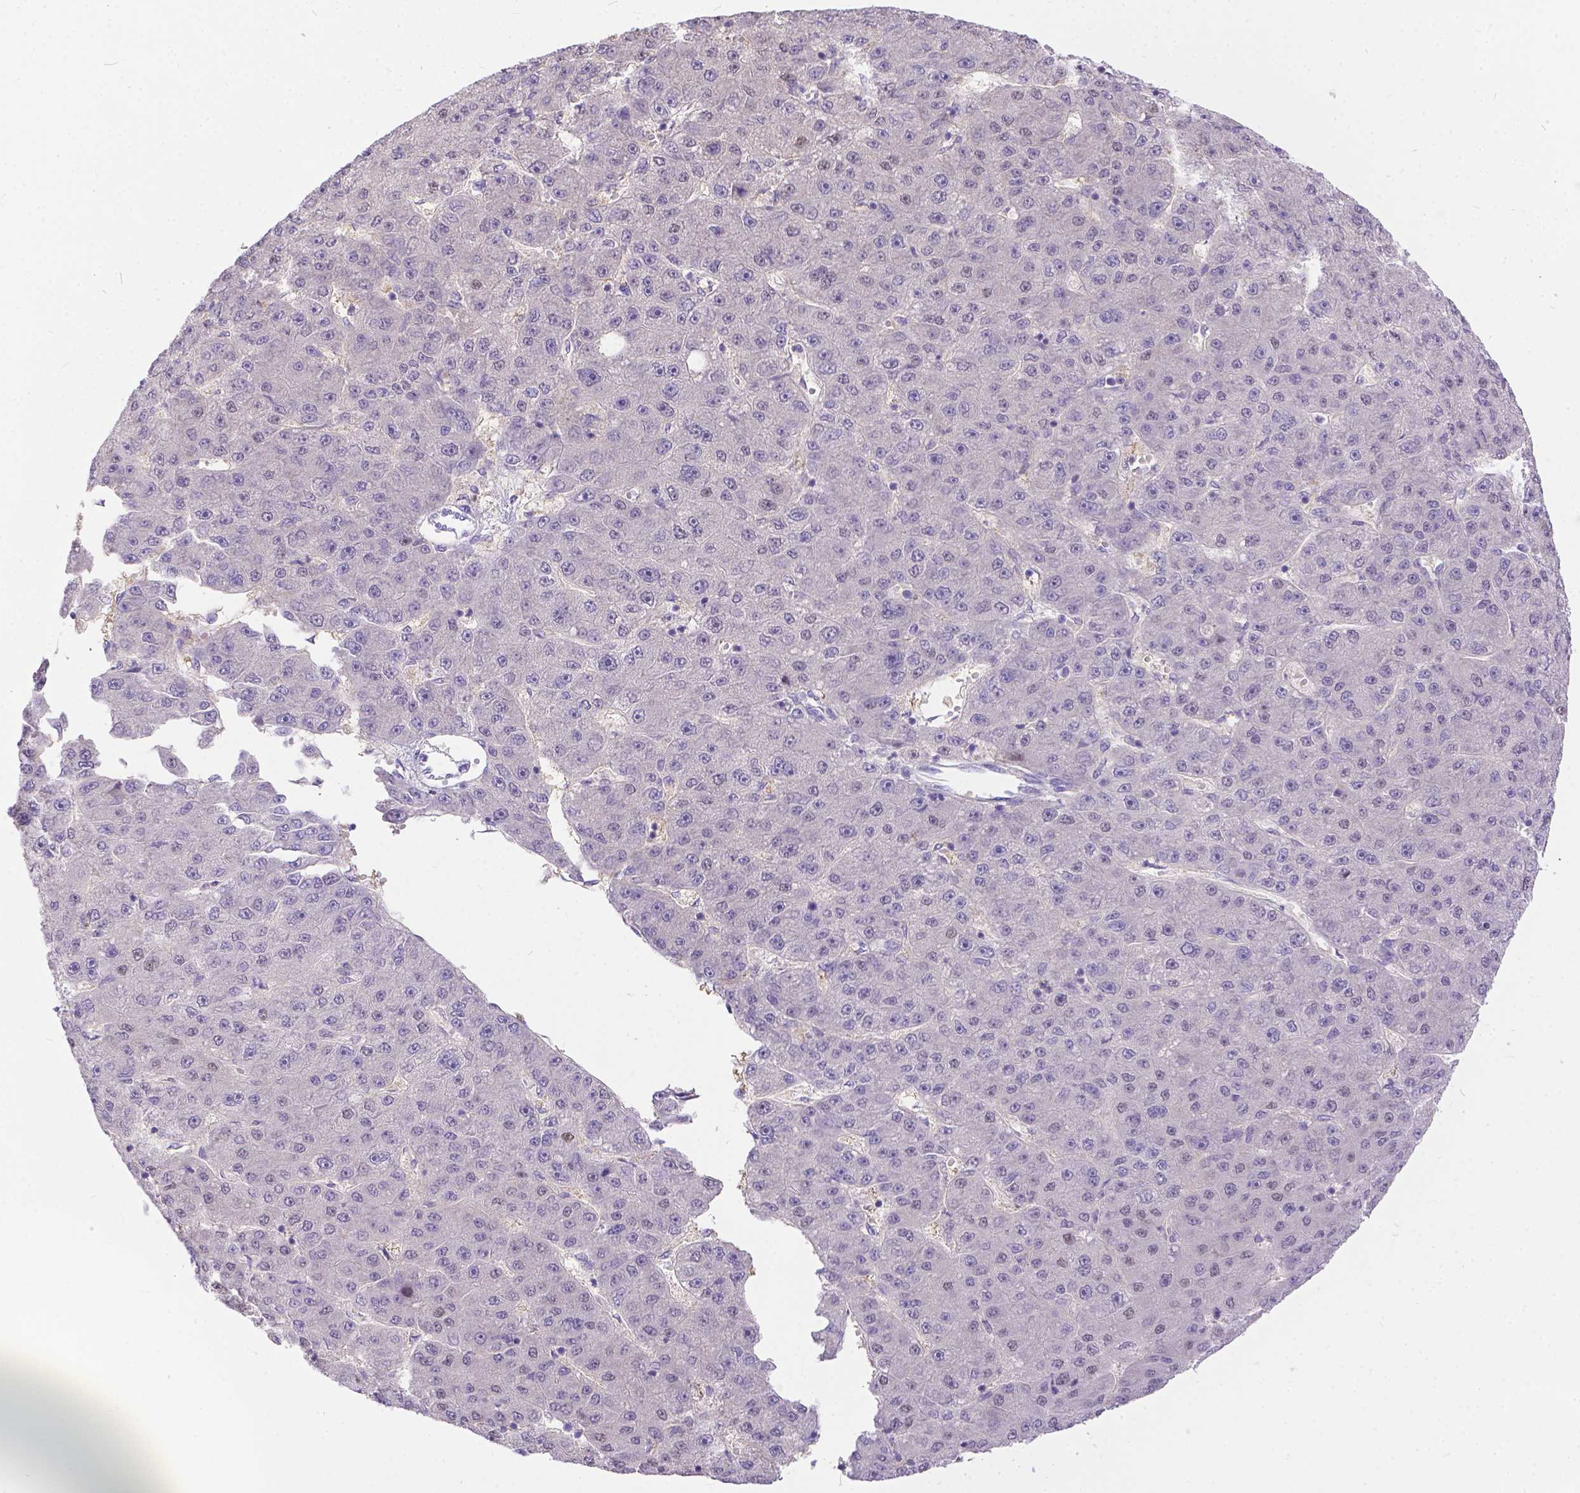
{"staining": {"intensity": "negative", "quantity": "none", "location": "none"}, "tissue": "liver cancer", "cell_type": "Tumor cells", "image_type": "cancer", "snomed": [{"axis": "morphology", "description": "Carcinoma, Hepatocellular, NOS"}, {"axis": "topography", "description": "Liver"}], "caption": "DAB (3,3'-diaminobenzidine) immunohistochemical staining of human hepatocellular carcinoma (liver) exhibits no significant positivity in tumor cells. (DAB immunohistochemistry visualized using brightfield microscopy, high magnification).", "gene": "TTLL6", "patient": {"sex": "male", "age": 67}}